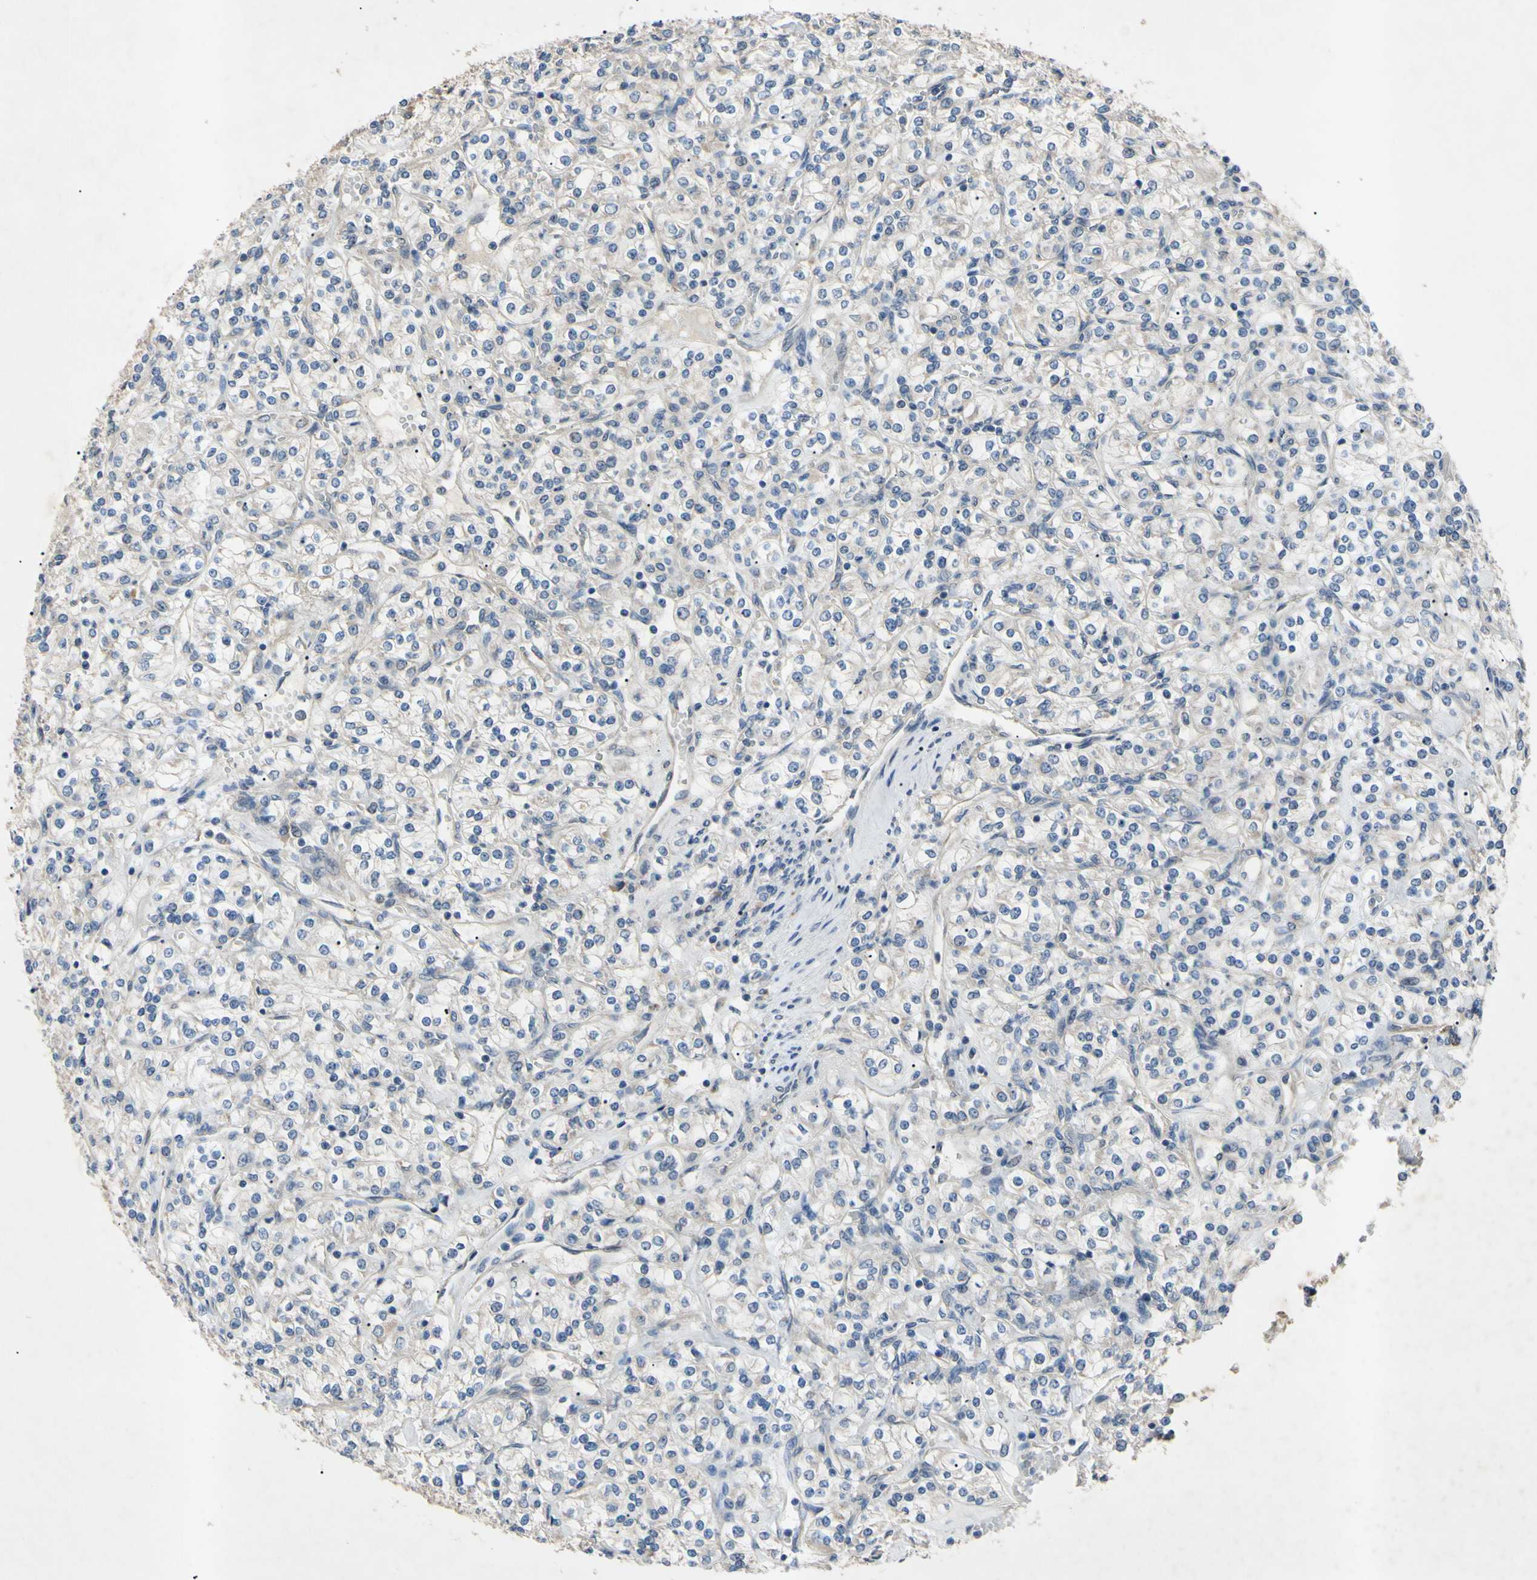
{"staining": {"intensity": "negative", "quantity": "none", "location": "none"}, "tissue": "renal cancer", "cell_type": "Tumor cells", "image_type": "cancer", "snomed": [{"axis": "morphology", "description": "Adenocarcinoma, NOS"}, {"axis": "topography", "description": "Kidney"}], "caption": "DAB (3,3'-diaminobenzidine) immunohistochemical staining of human renal cancer (adenocarcinoma) shows no significant positivity in tumor cells. Nuclei are stained in blue.", "gene": "HILPDA", "patient": {"sex": "male", "age": 77}}